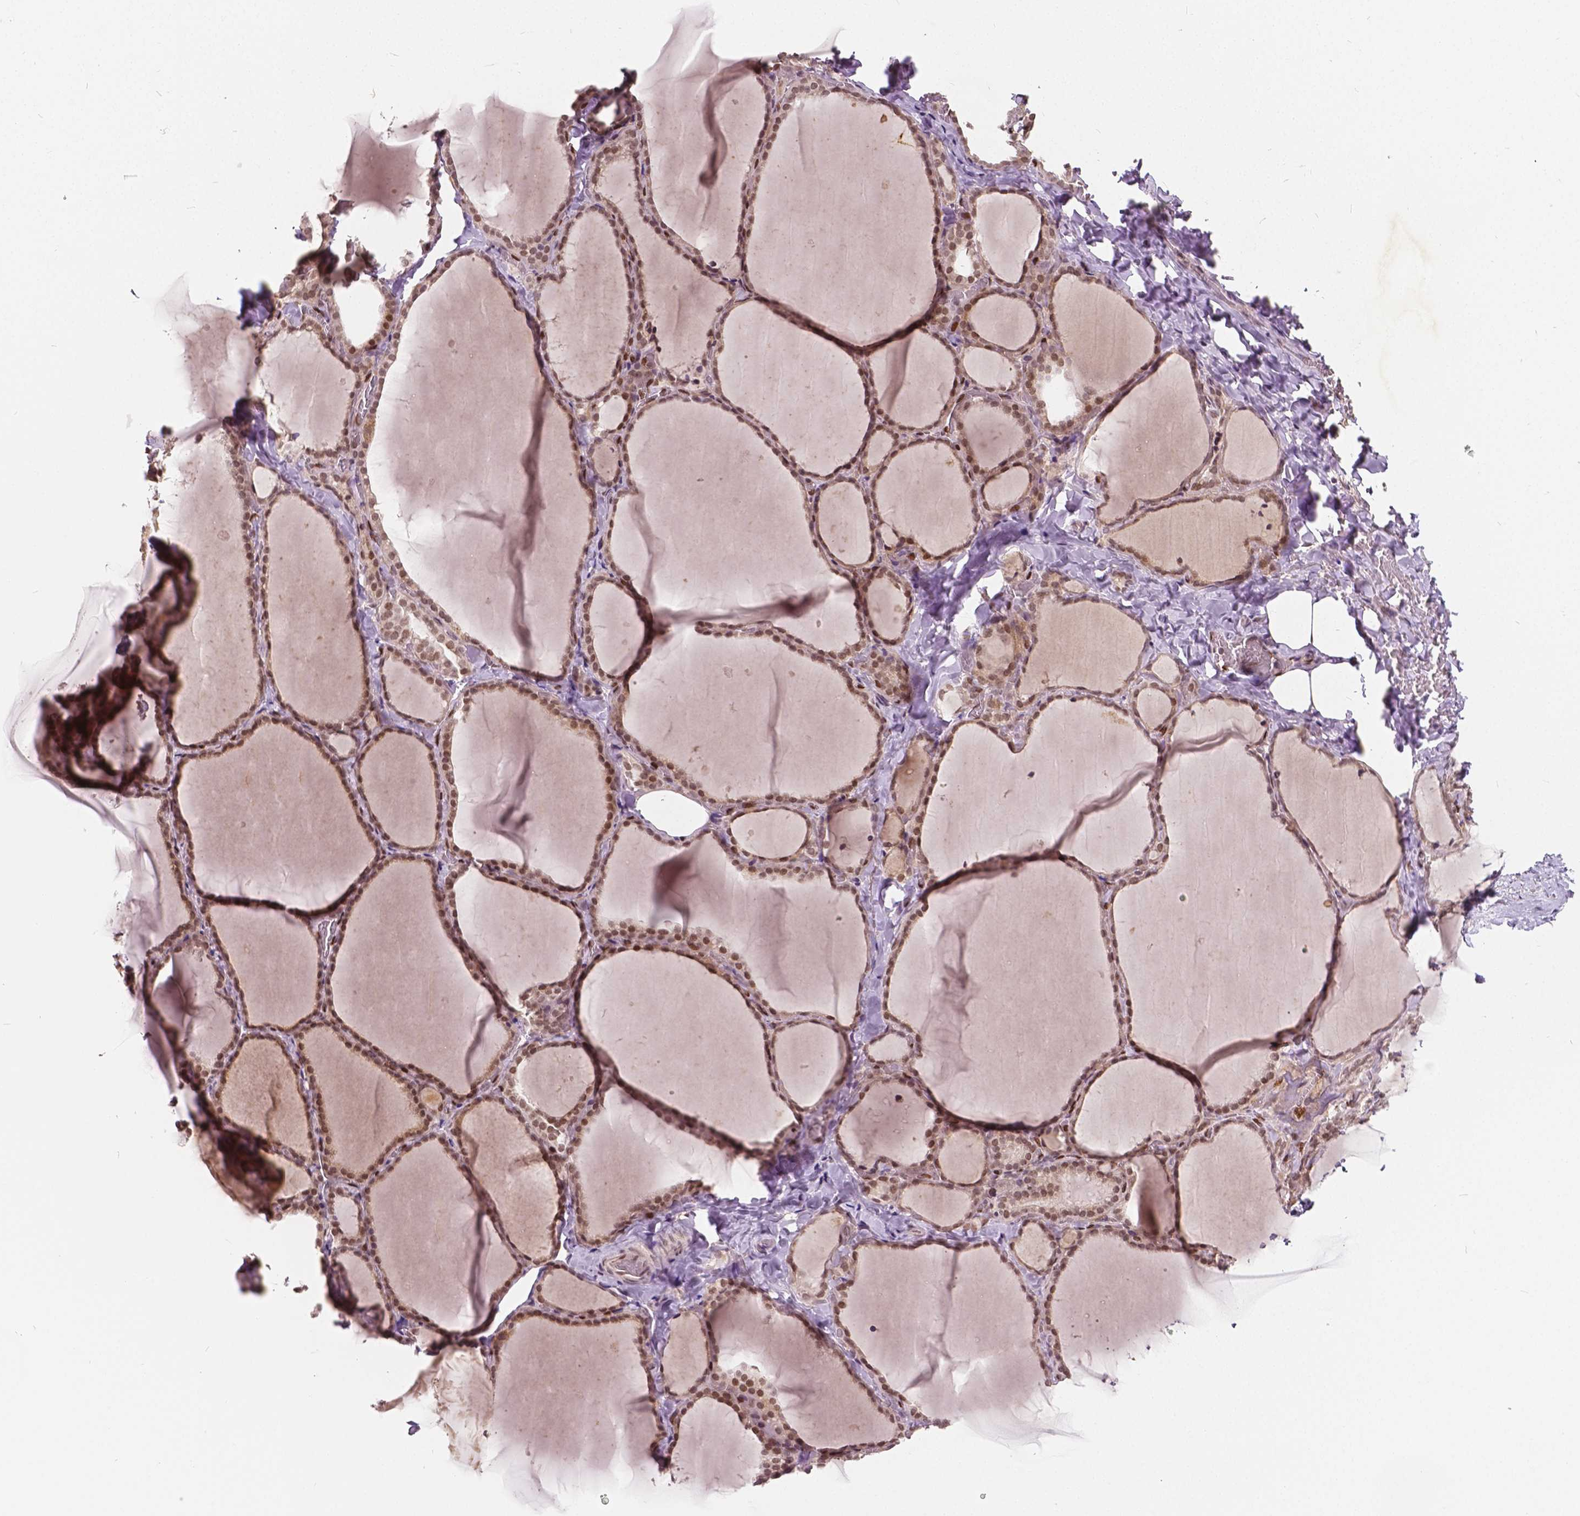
{"staining": {"intensity": "weak", "quantity": ">75%", "location": "nuclear"}, "tissue": "thyroid gland", "cell_type": "Glandular cells", "image_type": "normal", "snomed": [{"axis": "morphology", "description": "Normal tissue, NOS"}, {"axis": "topography", "description": "Thyroid gland"}], "caption": "The immunohistochemical stain labels weak nuclear expression in glandular cells of benign thyroid gland. (Brightfield microscopy of DAB IHC at high magnification).", "gene": "HMBOX1", "patient": {"sex": "female", "age": 22}}